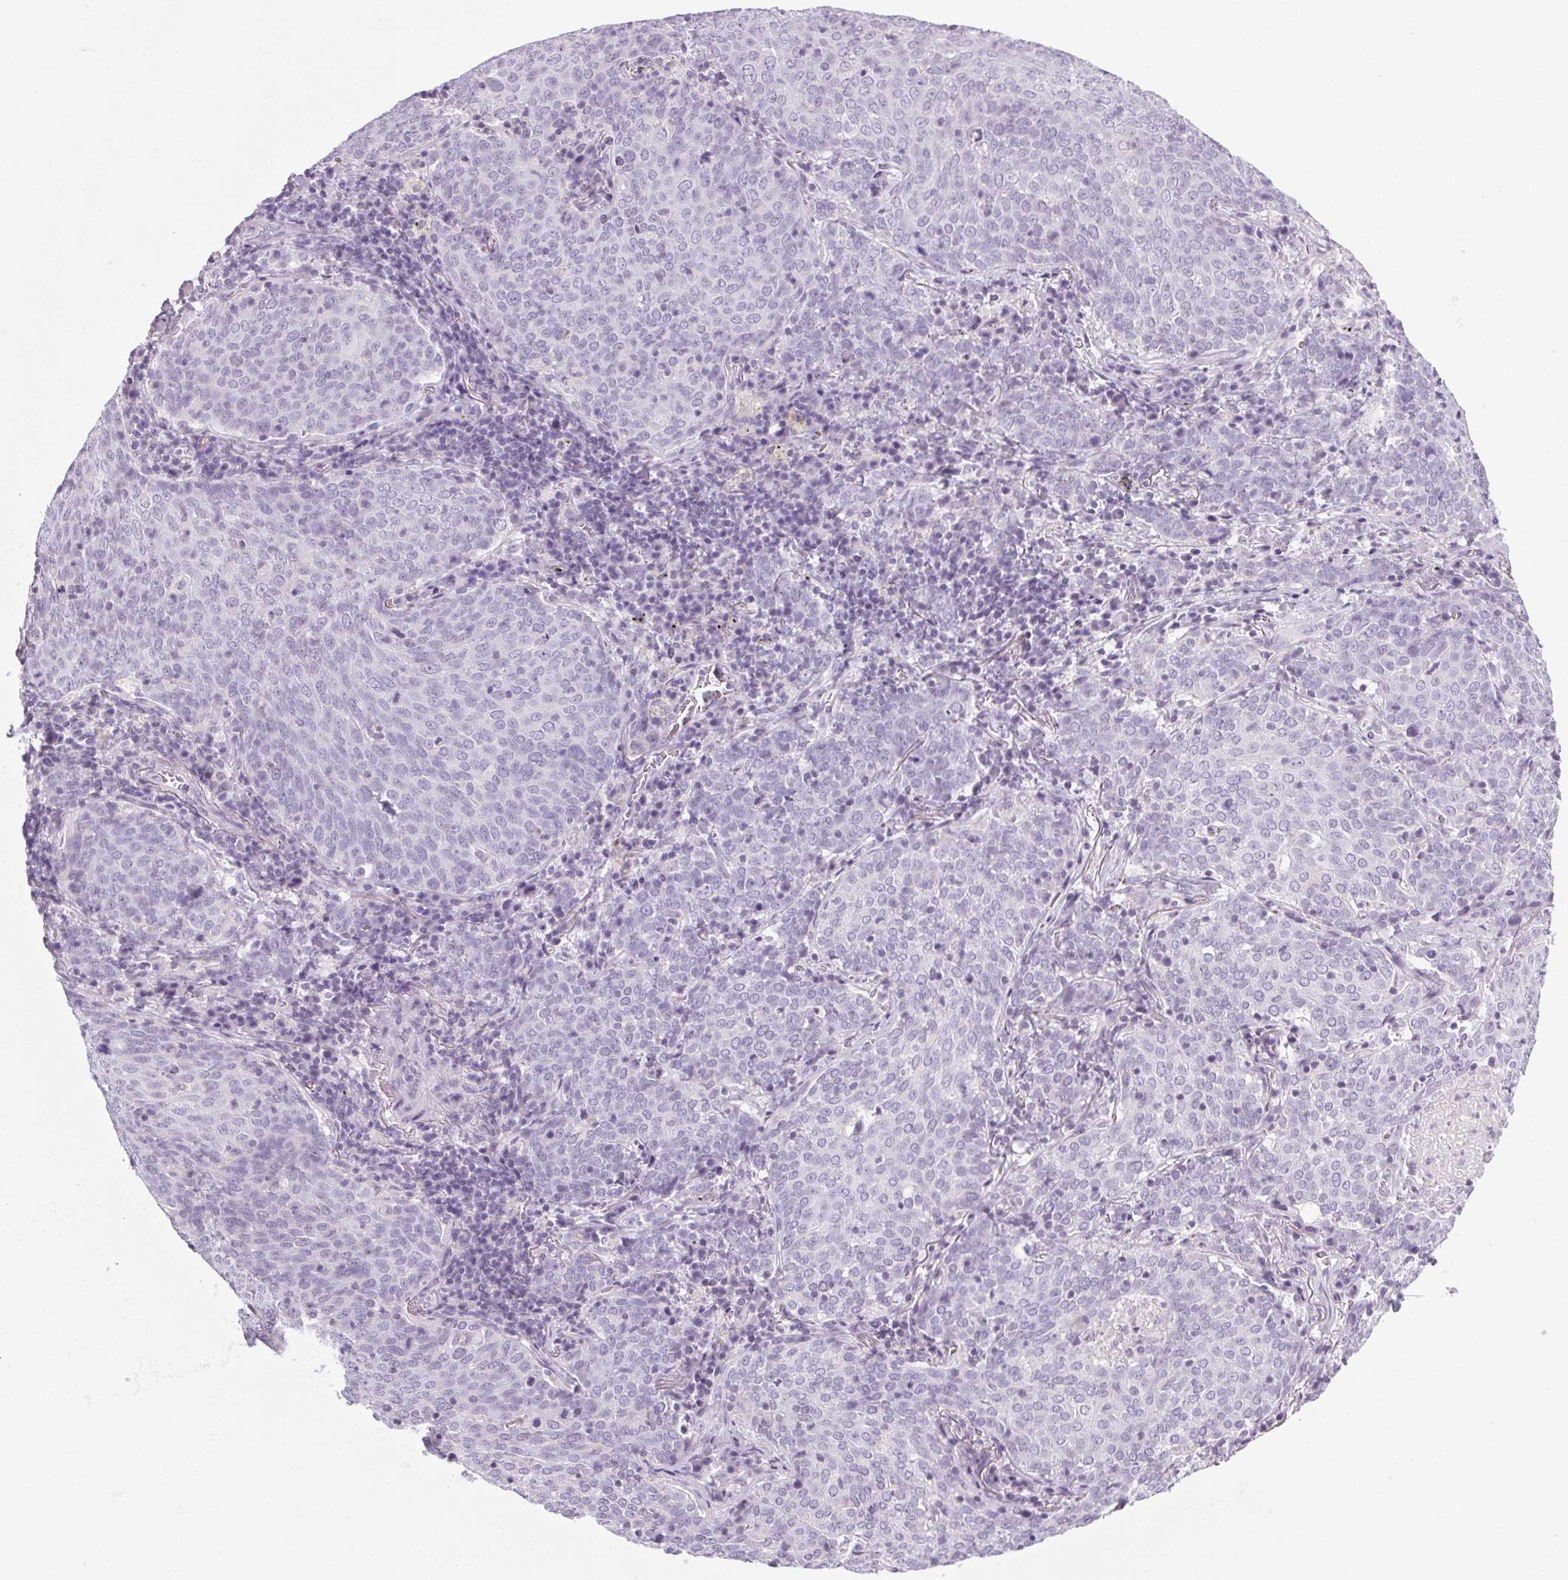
{"staining": {"intensity": "negative", "quantity": "none", "location": "none"}, "tissue": "lung cancer", "cell_type": "Tumor cells", "image_type": "cancer", "snomed": [{"axis": "morphology", "description": "Squamous cell carcinoma, NOS"}, {"axis": "topography", "description": "Lung"}], "caption": "IHC micrograph of neoplastic tissue: human squamous cell carcinoma (lung) stained with DAB (3,3'-diaminobenzidine) reveals no significant protein staining in tumor cells. (DAB (3,3'-diaminobenzidine) IHC visualized using brightfield microscopy, high magnification).", "gene": "POMC", "patient": {"sex": "male", "age": 82}}